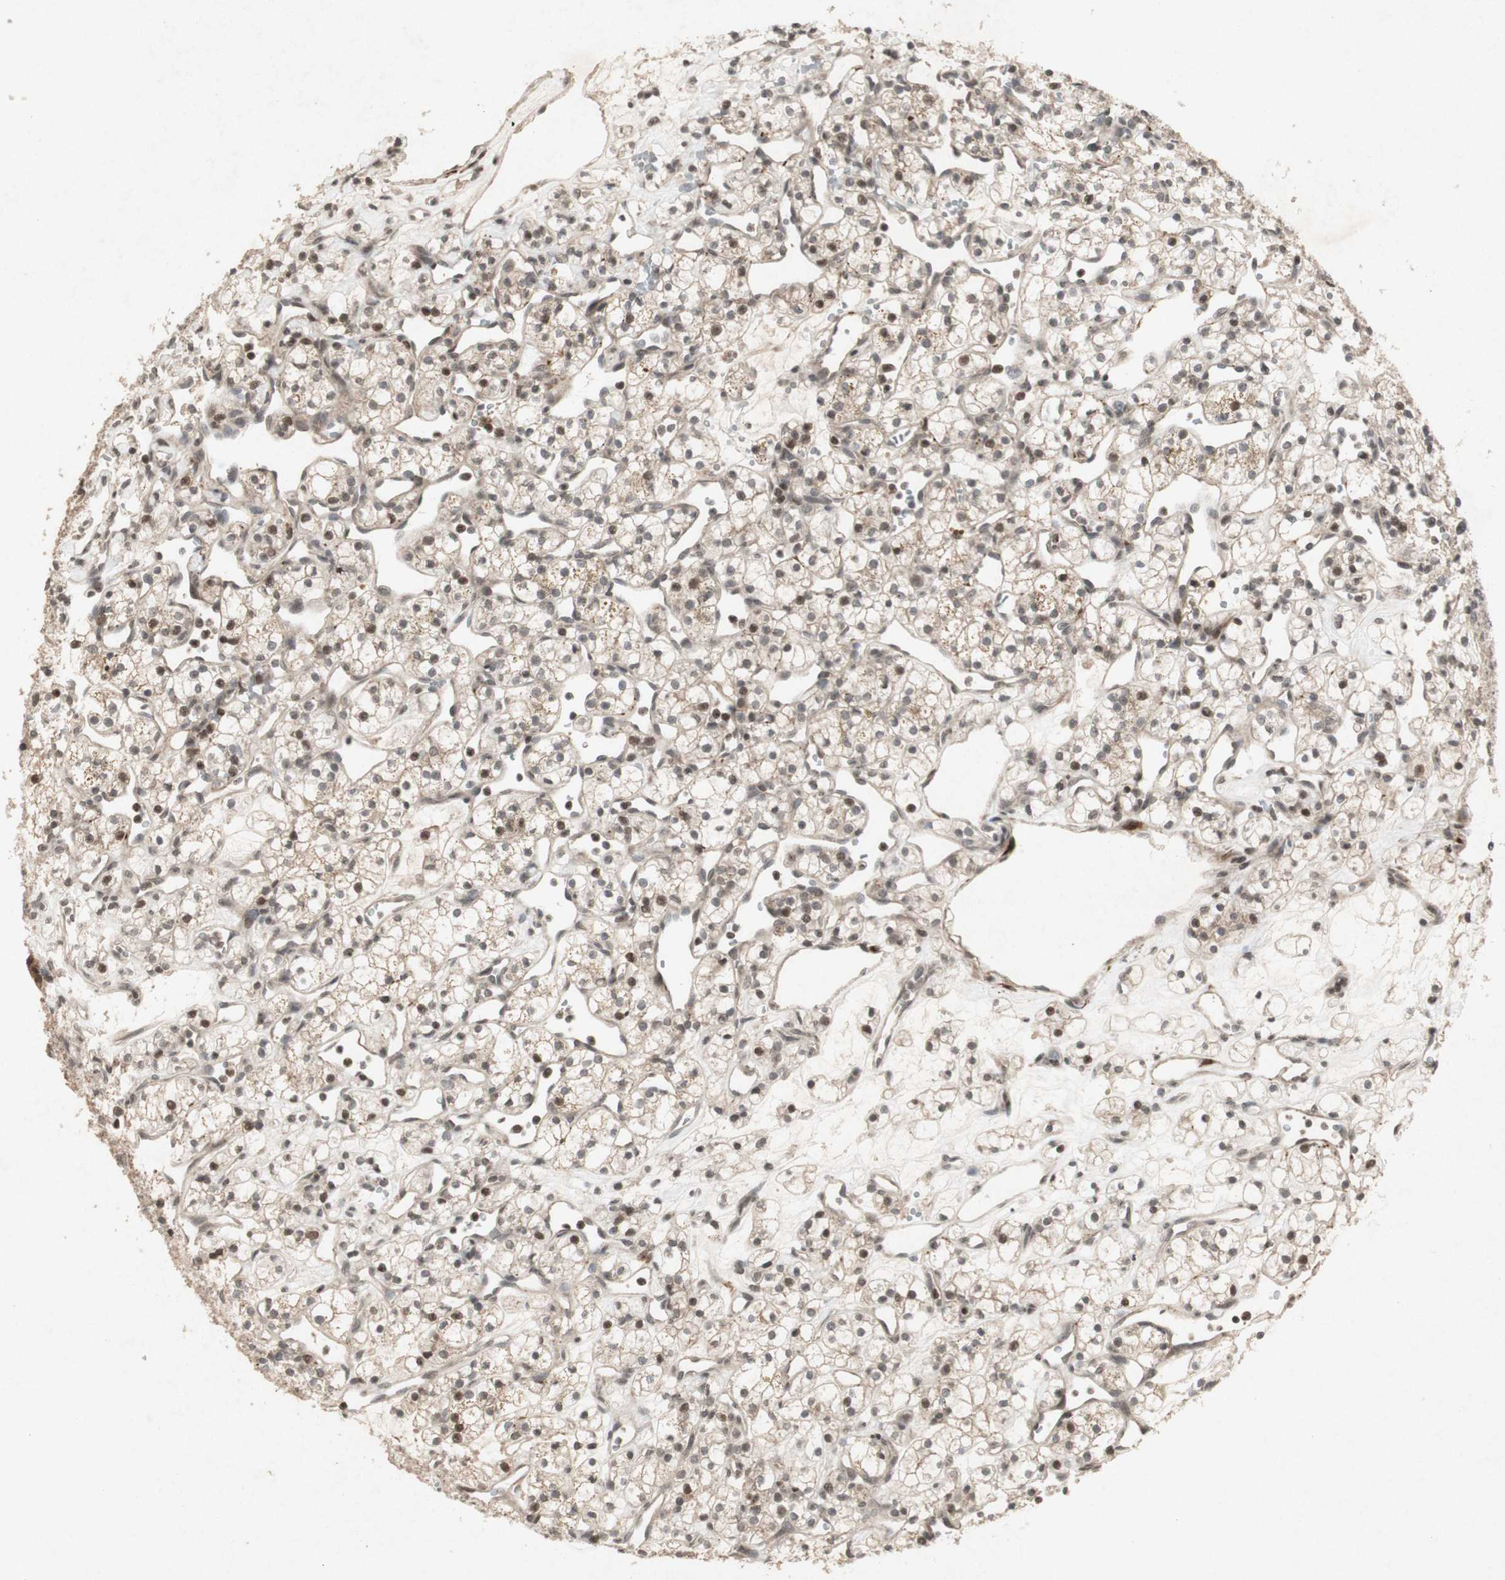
{"staining": {"intensity": "moderate", "quantity": ">75%", "location": "cytoplasmic/membranous,nuclear"}, "tissue": "renal cancer", "cell_type": "Tumor cells", "image_type": "cancer", "snomed": [{"axis": "morphology", "description": "Adenocarcinoma, NOS"}, {"axis": "topography", "description": "Kidney"}], "caption": "Tumor cells reveal moderate cytoplasmic/membranous and nuclear positivity in about >75% of cells in renal cancer.", "gene": "PLXNA1", "patient": {"sex": "female", "age": 60}}